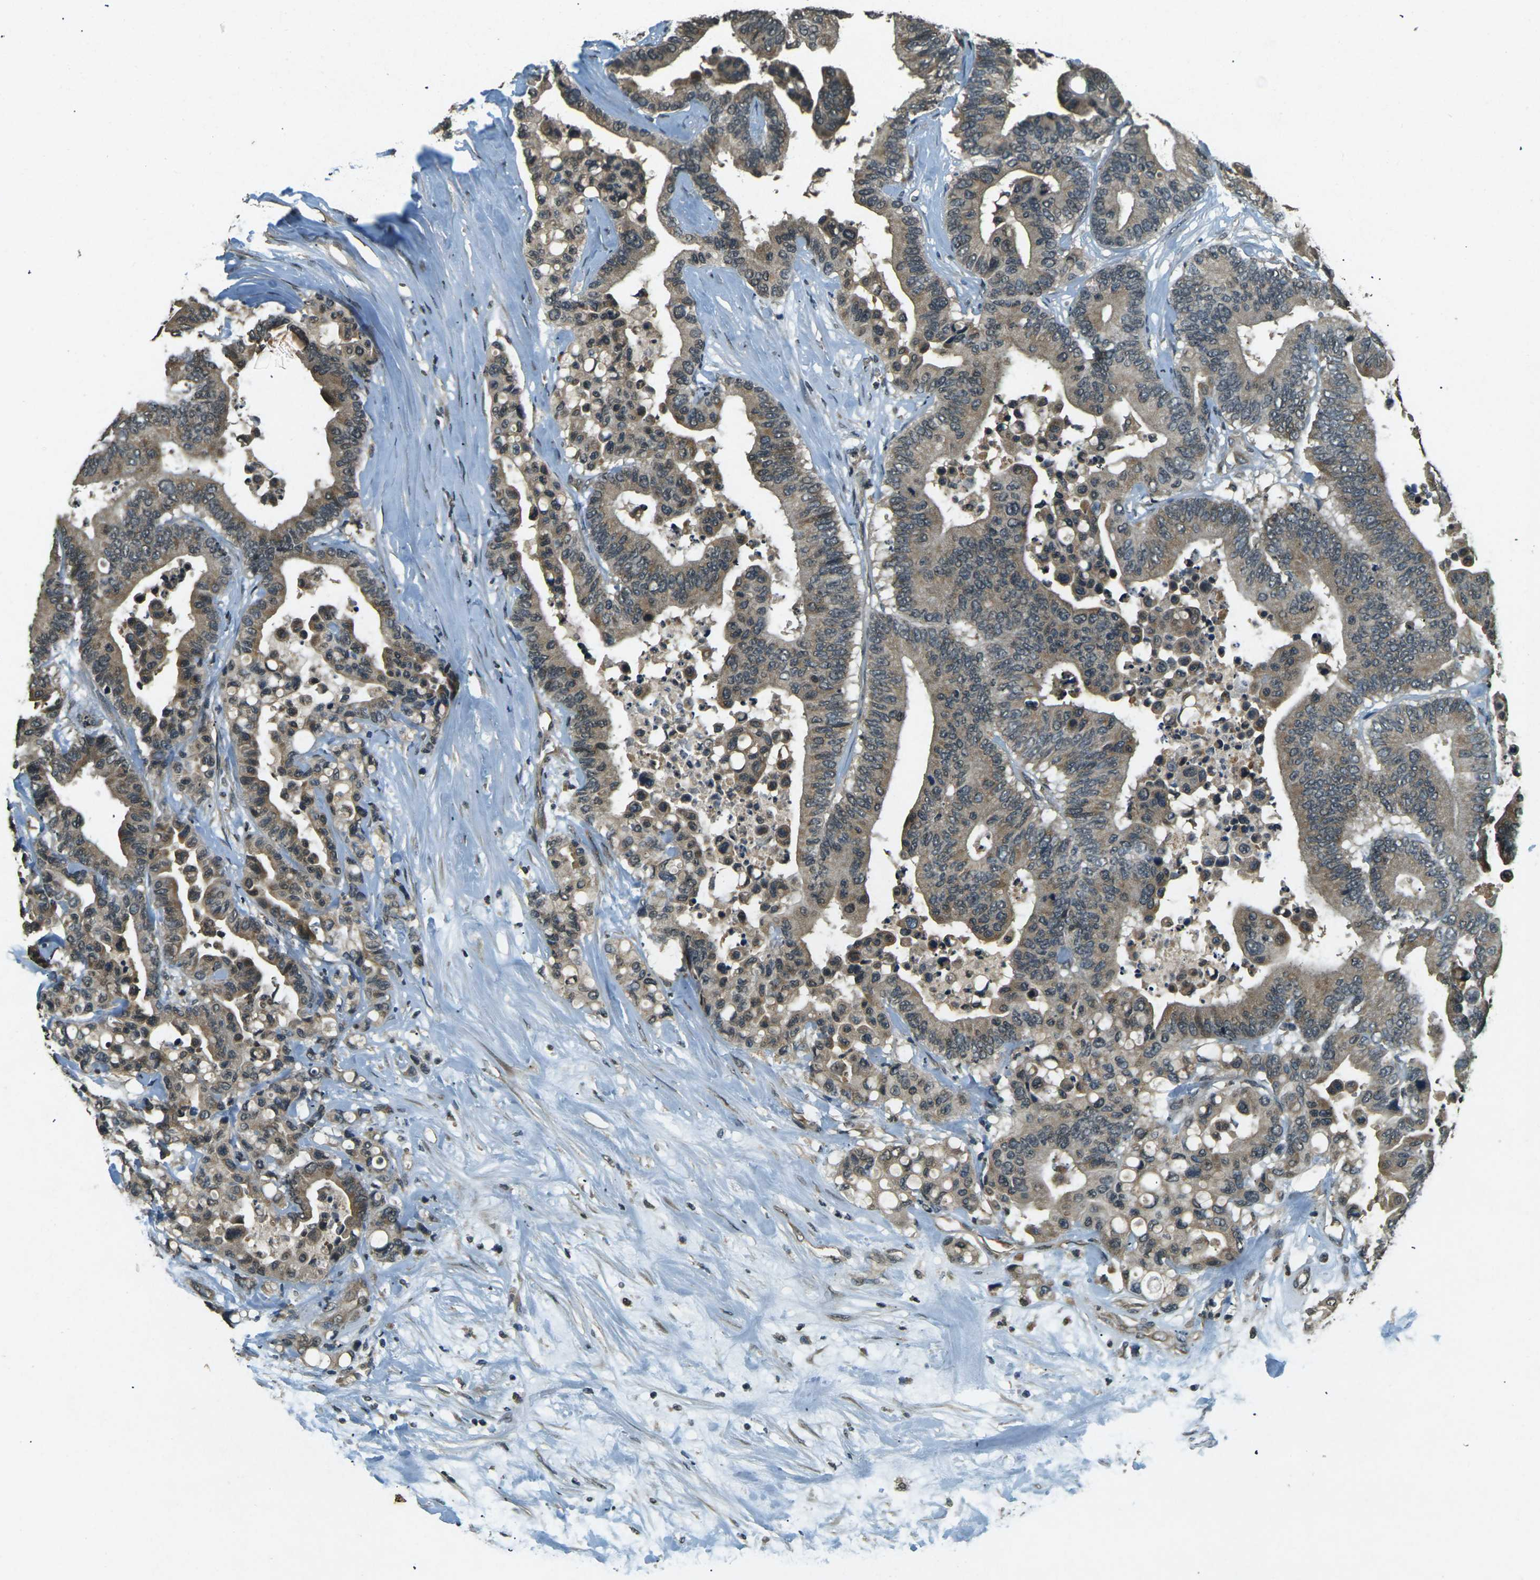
{"staining": {"intensity": "moderate", "quantity": ">75%", "location": "cytoplasmic/membranous"}, "tissue": "colorectal cancer", "cell_type": "Tumor cells", "image_type": "cancer", "snomed": [{"axis": "morphology", "description": "Normal tissue, NOS"}, {"axis": "morphology", "description": "Adenocarcinoma, NOS"}, {"axis": "topography", "description": "Colon"}], "caption": "Immunohistochemistry of colorectal cancer exhibits medium levels of moderate cytoplasmic/membranous positivity in about >75% of tumor cells.", "gene": "PDE2A", "patient": {"sex": "male", "age": 82}}